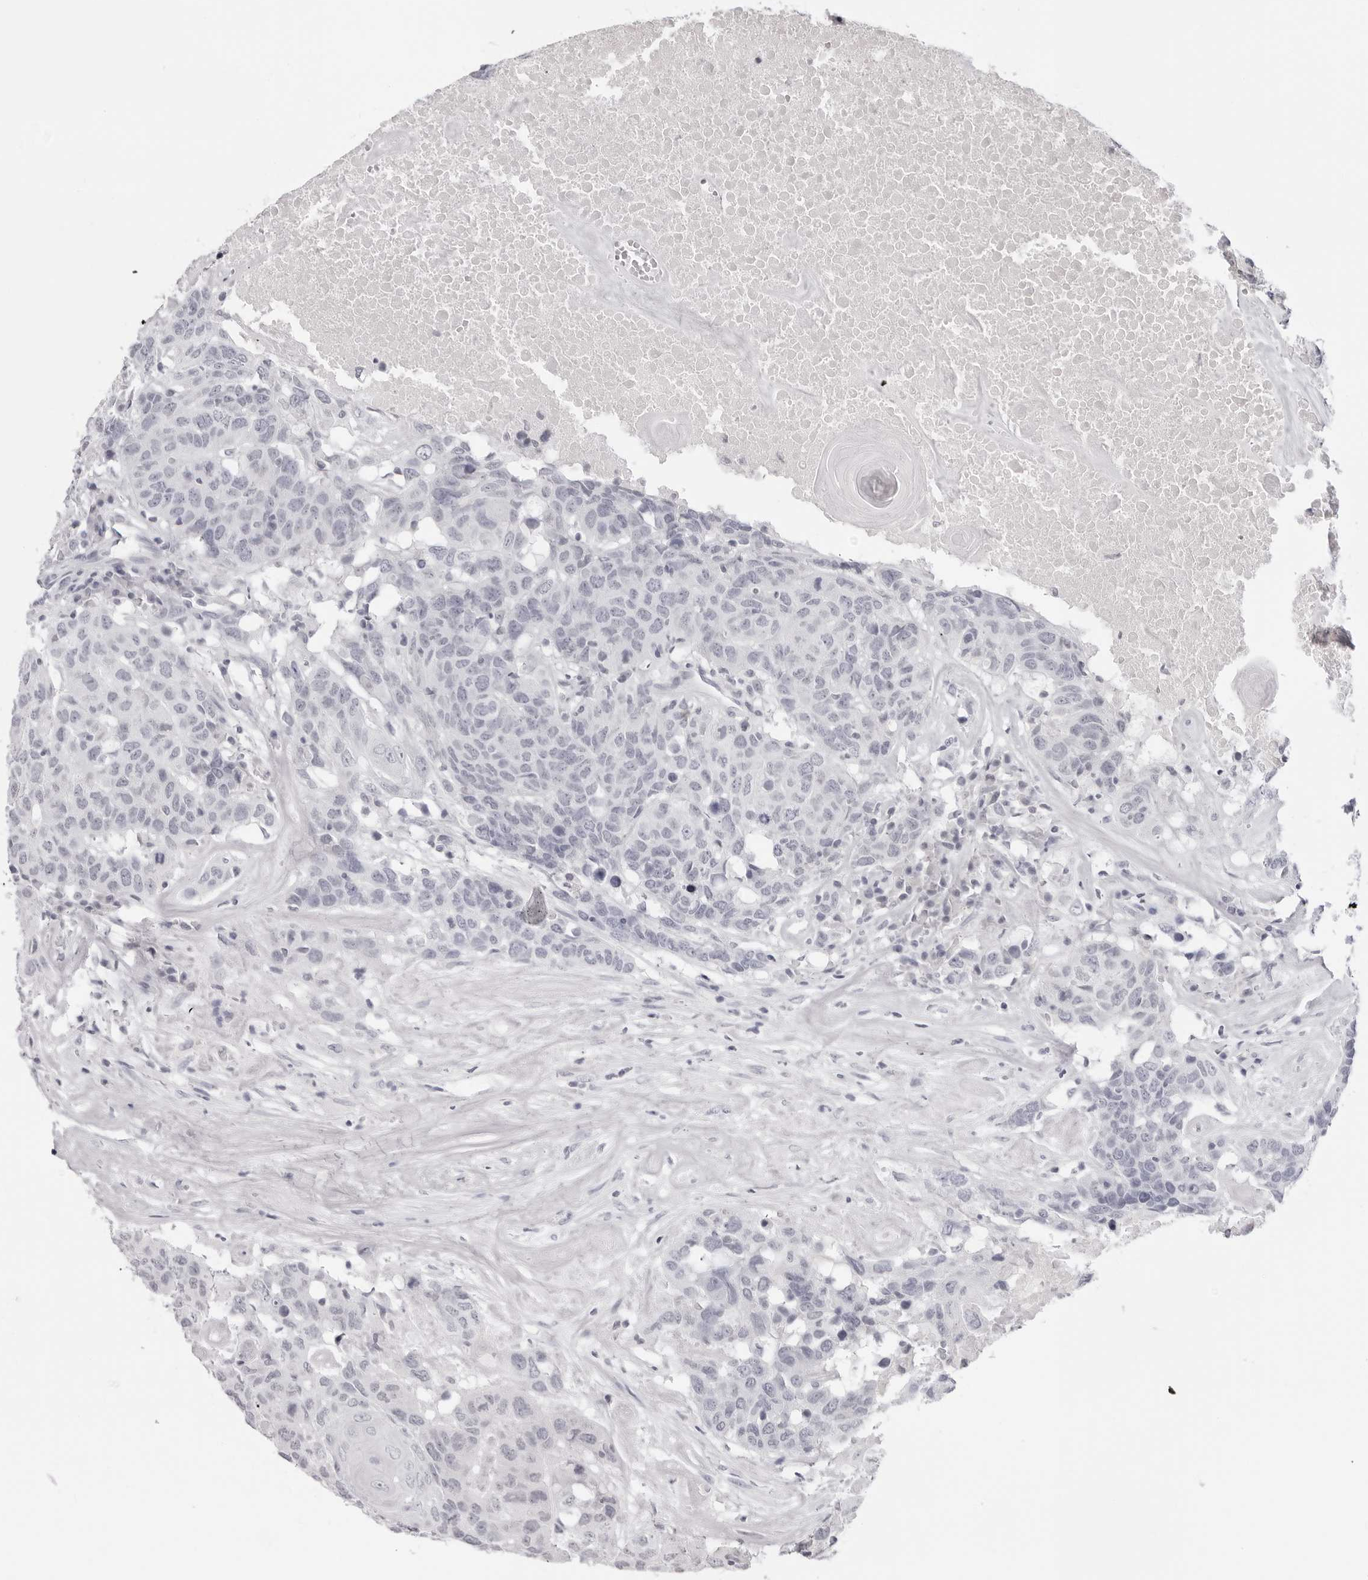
{"staining": {"intensity": "negative", "quantity": "none", "location": "none"}, "tissue": "head and neck cancer", "cell_type": "Tumor cells", "image_type": "cancer", "snomed": [{"axis": "morphology", "description": "Squamous cell carcinoma, NOS"}, {"axis": "topography", "description": "Head-Neck"}], "caption": "Human head and neck cancer (squamous cell carcinoma) stained for a protein using immunohistochemistry (IHC) demonstrates no positivity in tumor cells.", "gene": "ACP6", "patient": {"sex": "male", "age": 66}}